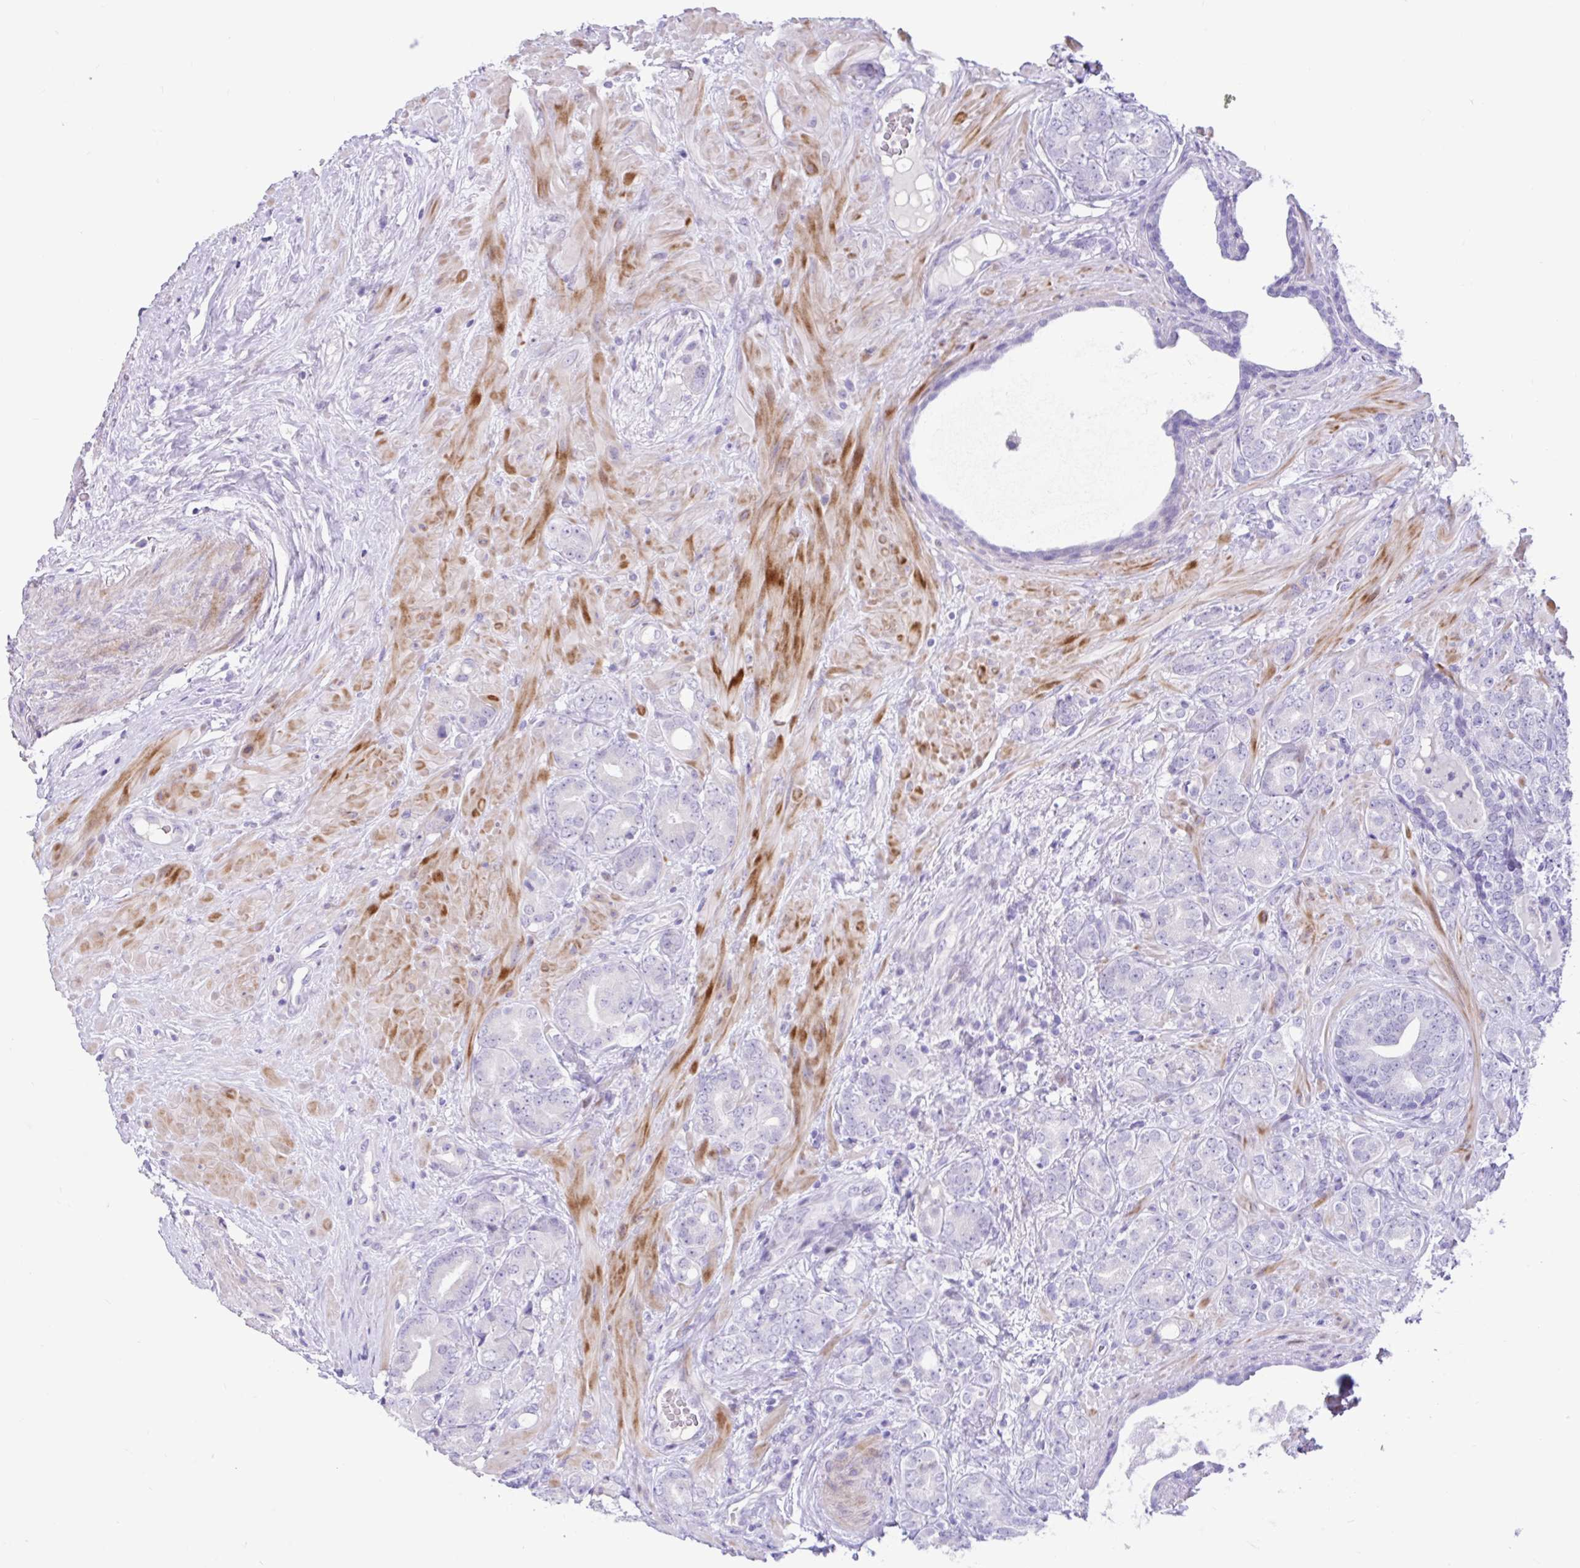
{"staining": {"intensity": "negative", "quantity": "none", "location": "none"}, "tissue": "prostate cancer", "cell_type": "Tumor cells", "image_type": "cancer", "snomed": [{"axis": "morphology", "description": "Adenocarcinoma, High grade"}, {"axis": "topography", "description": "Prostate"}], "caption": "Immunohistochemistry of prostate cancer (adenocarcinoma (high-grade)) displays no positivity in tumor cells.", "gene": "NHLH2", "patient": {"sex": "male", "age": 62}}